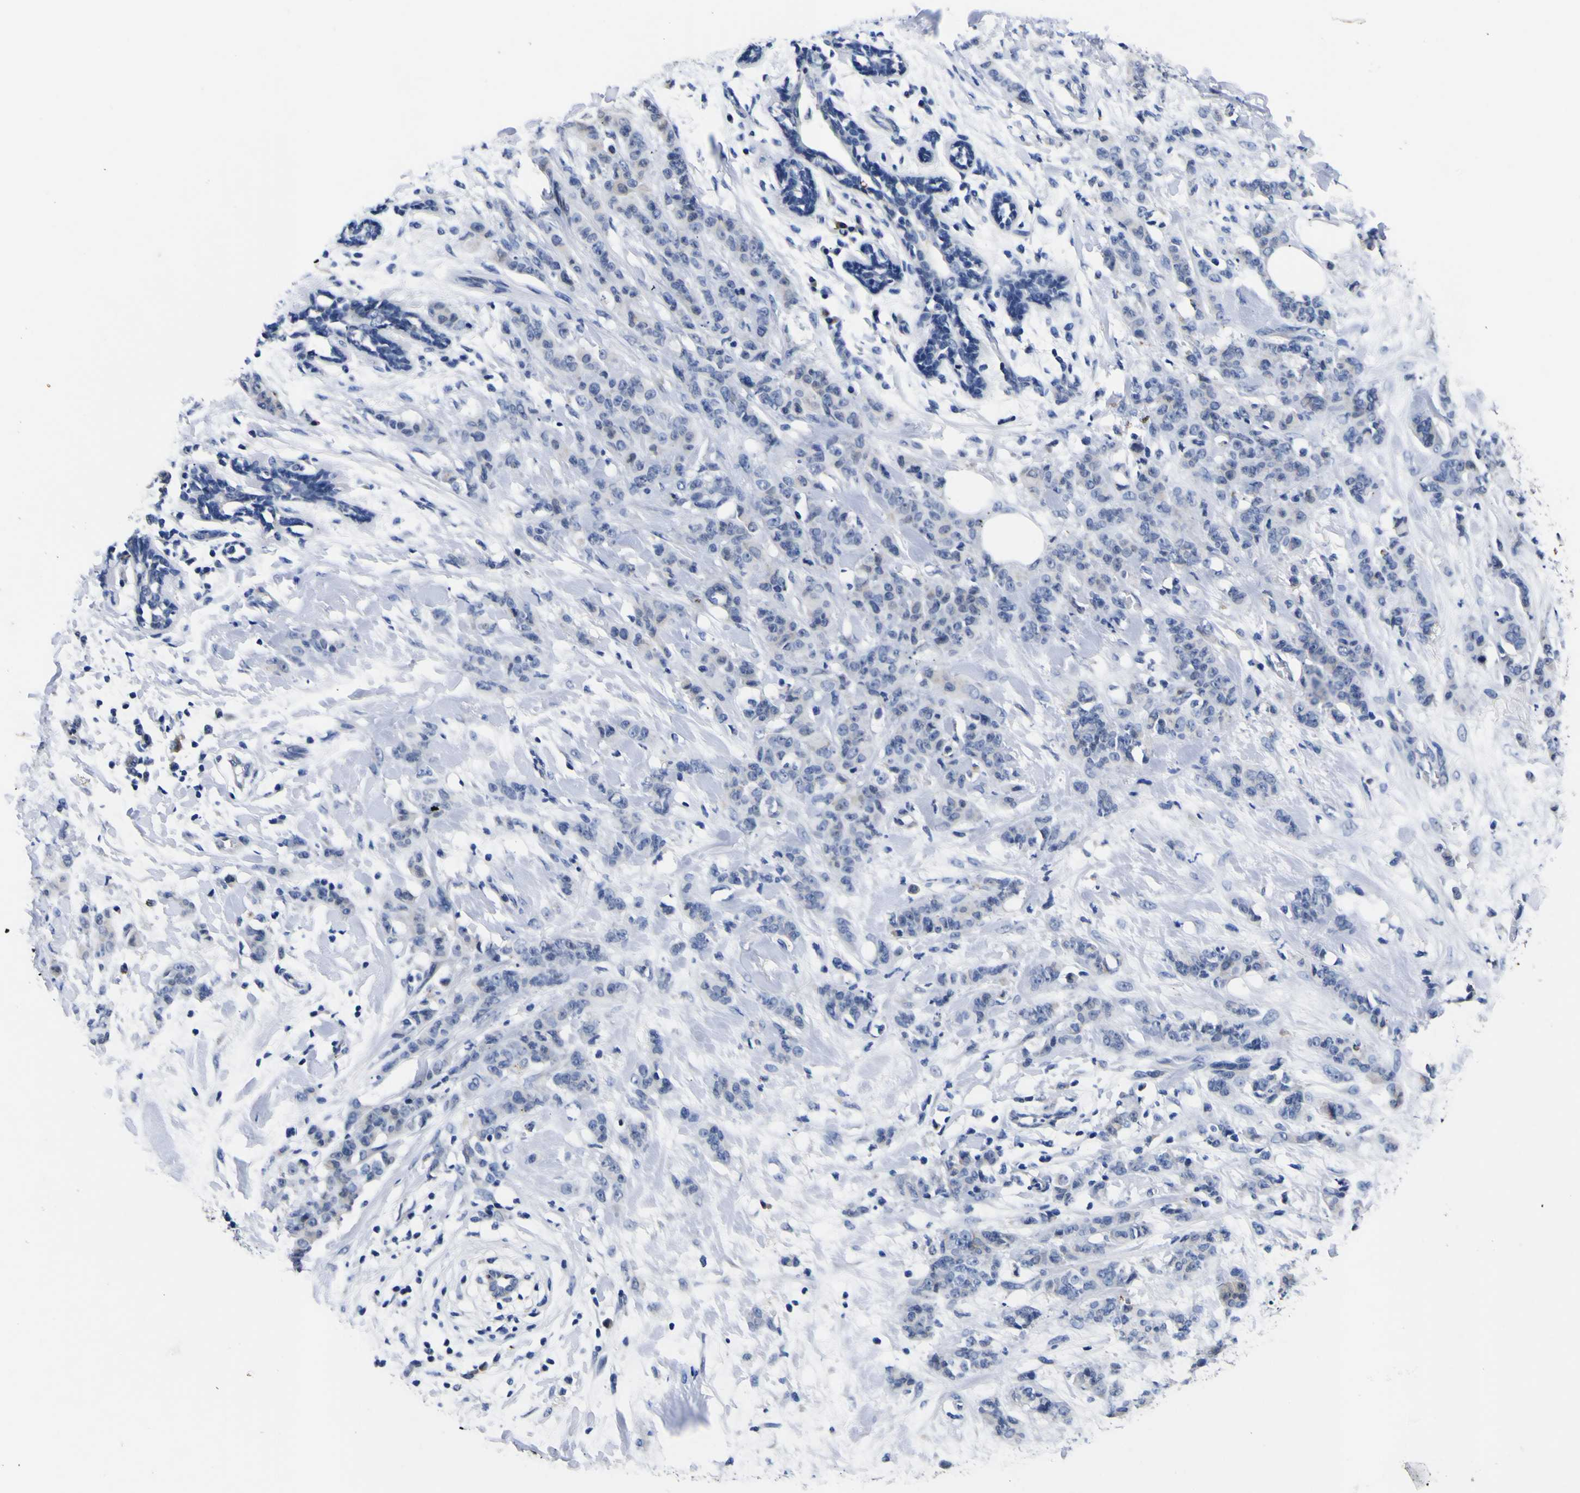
{"staining": {"intensity": "negative", "quantity": "none", "location": "none"}, "tissue": "breast cancer", "cell_type": "Tumor cells", "image_type": "cancer", "snomed": [{"axis": "morphology", "description": "Normal tissue, NOS"}, {"axis": "morphology", "description": "Duct carcinoma"}, {"axis": "topography", "description": "Breast"}], "caption": "Tumor cells are negative for protein expression in human breast cancer.", "gene": "IGFLR1", "patient": {"sex": "female", "age": 40}}